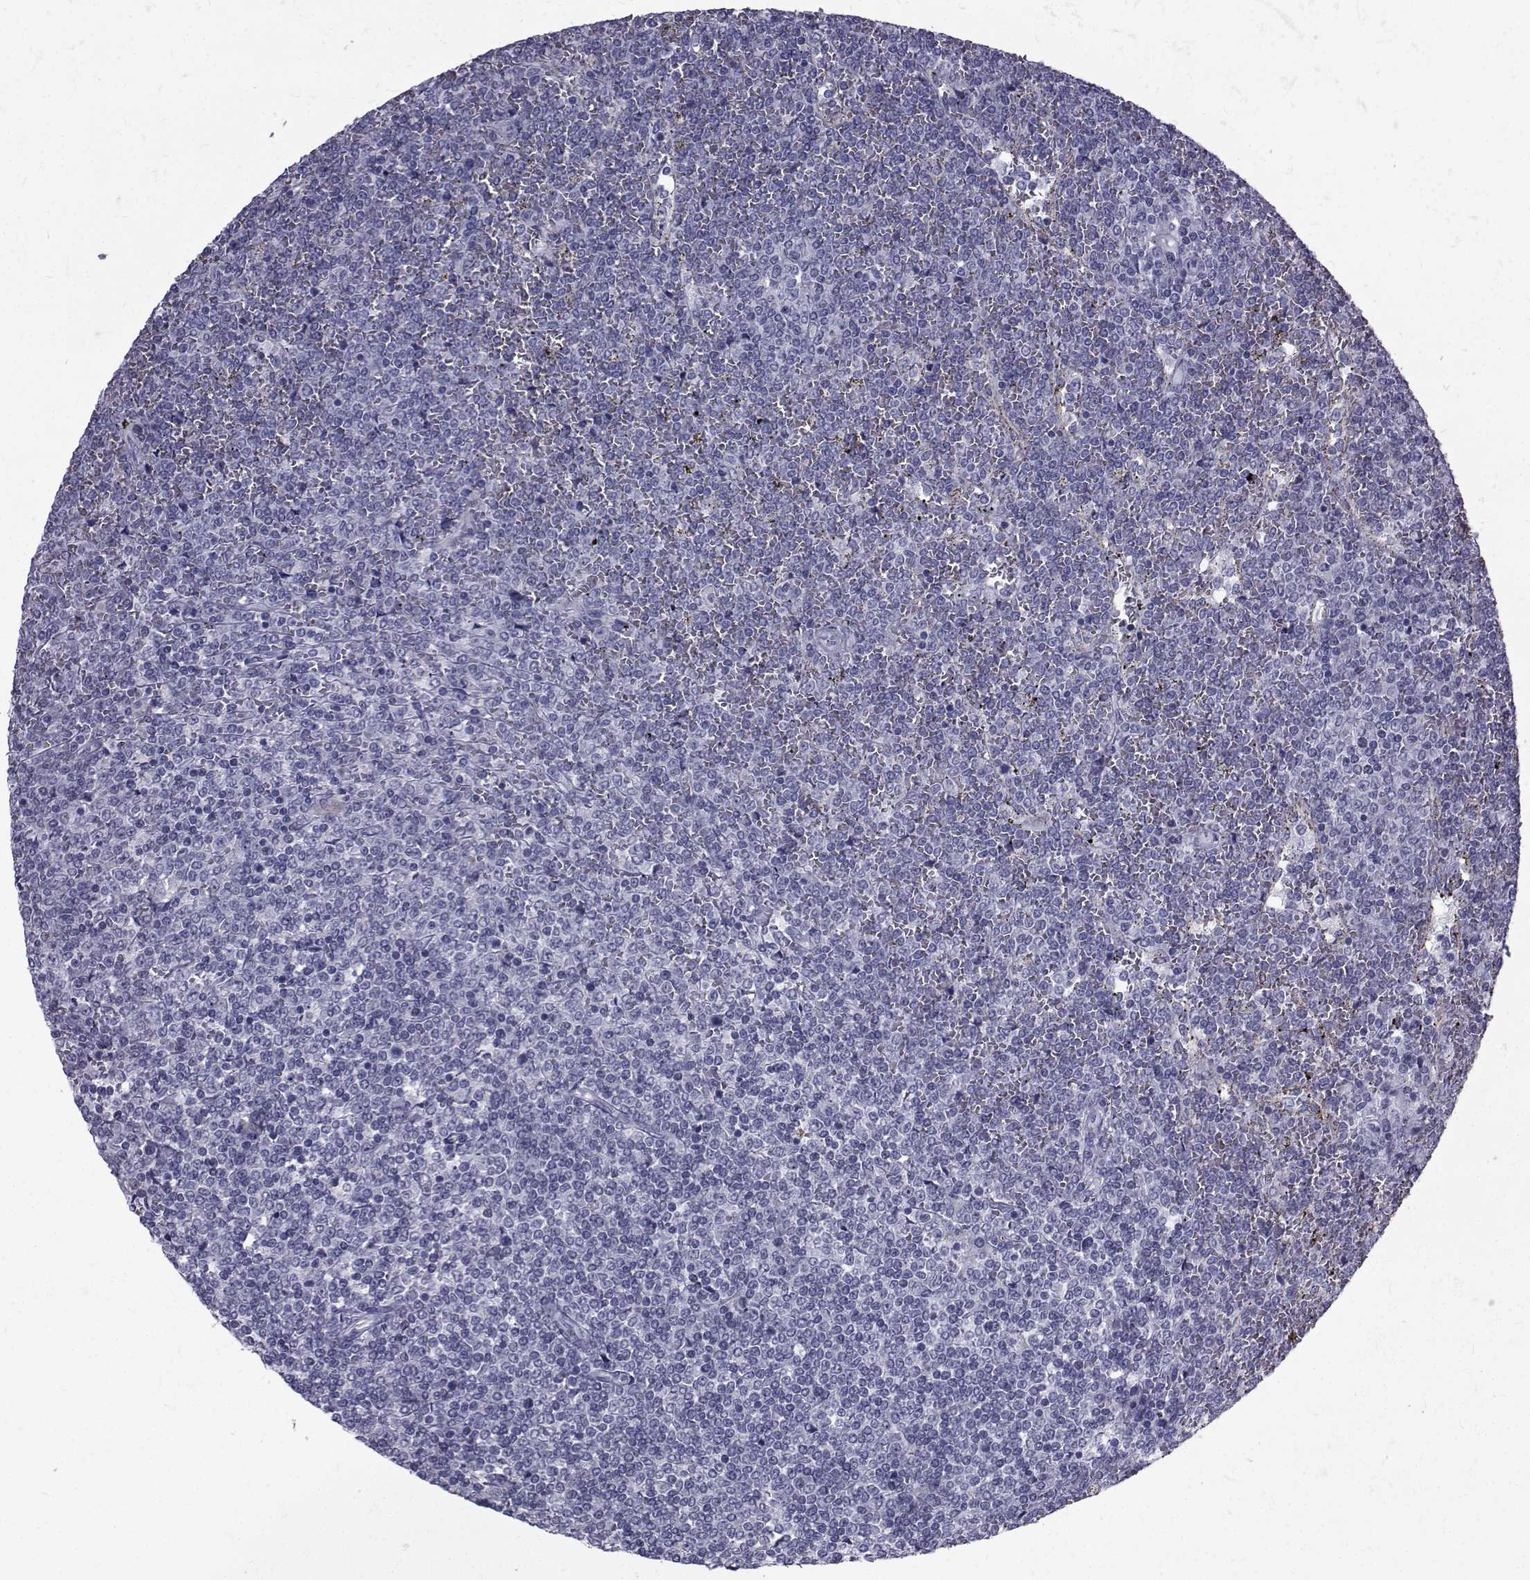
{"staining": {"intensity": "negative", "quantity": "none", "location": "none"}, "tissue": "lymphoma", "cell_type": "Tumor cells", "image_type": "cancer", "snomed": [{"axis": "morphology", "description": "Malignant lymphoma, non-Hodgkin's type, Low grade"}, {"axis": "topography", "description": "Spleen"}], "caption": "High power microscopy photomicrograph of an IHC histopathology image of malignant lymphoma, non-Hodgkin's type (low-grade), revealing no significant staining in tumor cells. (Immunohistochemistry (ihc), brightfield microscopy, high magnification).", "gene": "FDXR", "patient": {"sex": "female", "age": 19}}